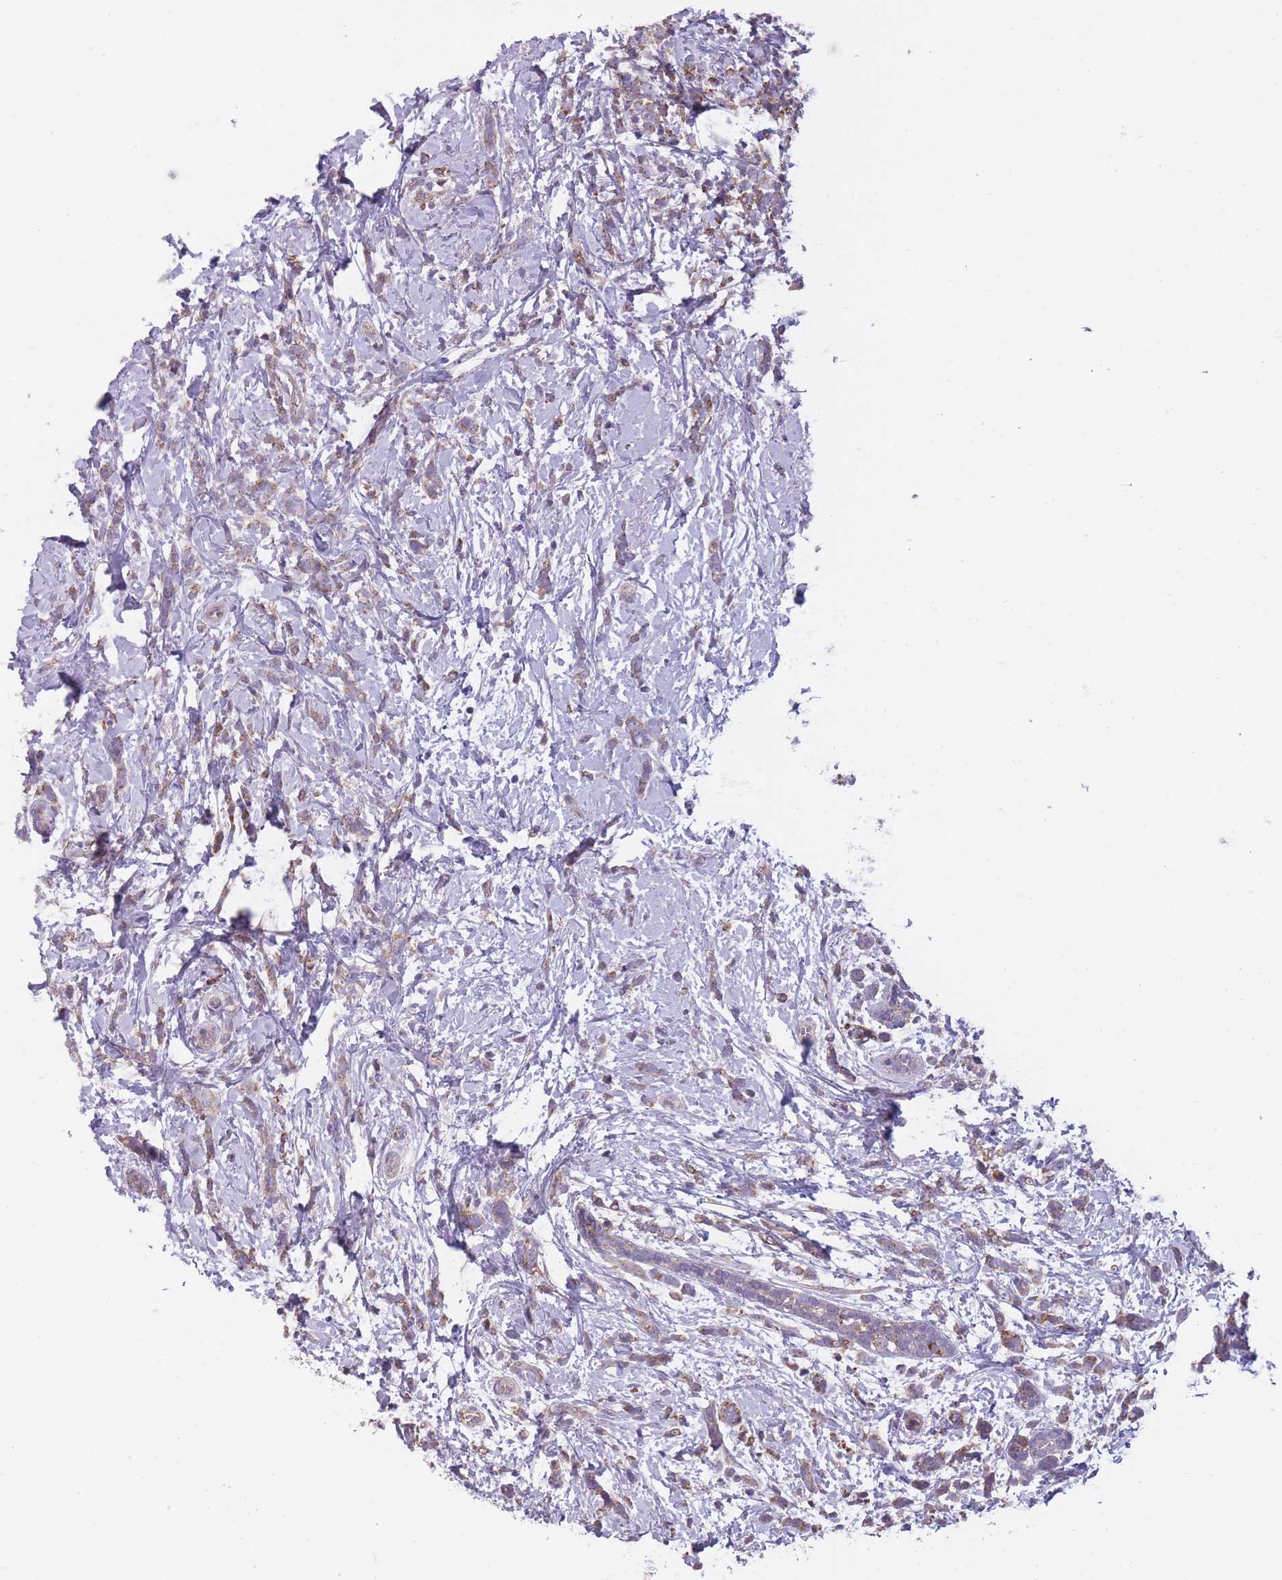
{"staining": {"intensity": "weak", "quantity": ">75%", "location": "cytoplasmic/membranous"}, "tissue": "breast cancer", "cell_type": "Tumor cells", "image_type": "cancer", "snomed": [{"axis": "morphology", "description": "Lobular carcinoma"}, {"axis": "topography", "description": "Breast"}], "caption": "The histopathology image exhibits staining of lobular carcinoma (breast), revealing weak cytoplasmic/membranous protein expression (brown color) within tumor cells.", "gene": "MRPS18C", "patient": {"sex": "female", "age": 58}}